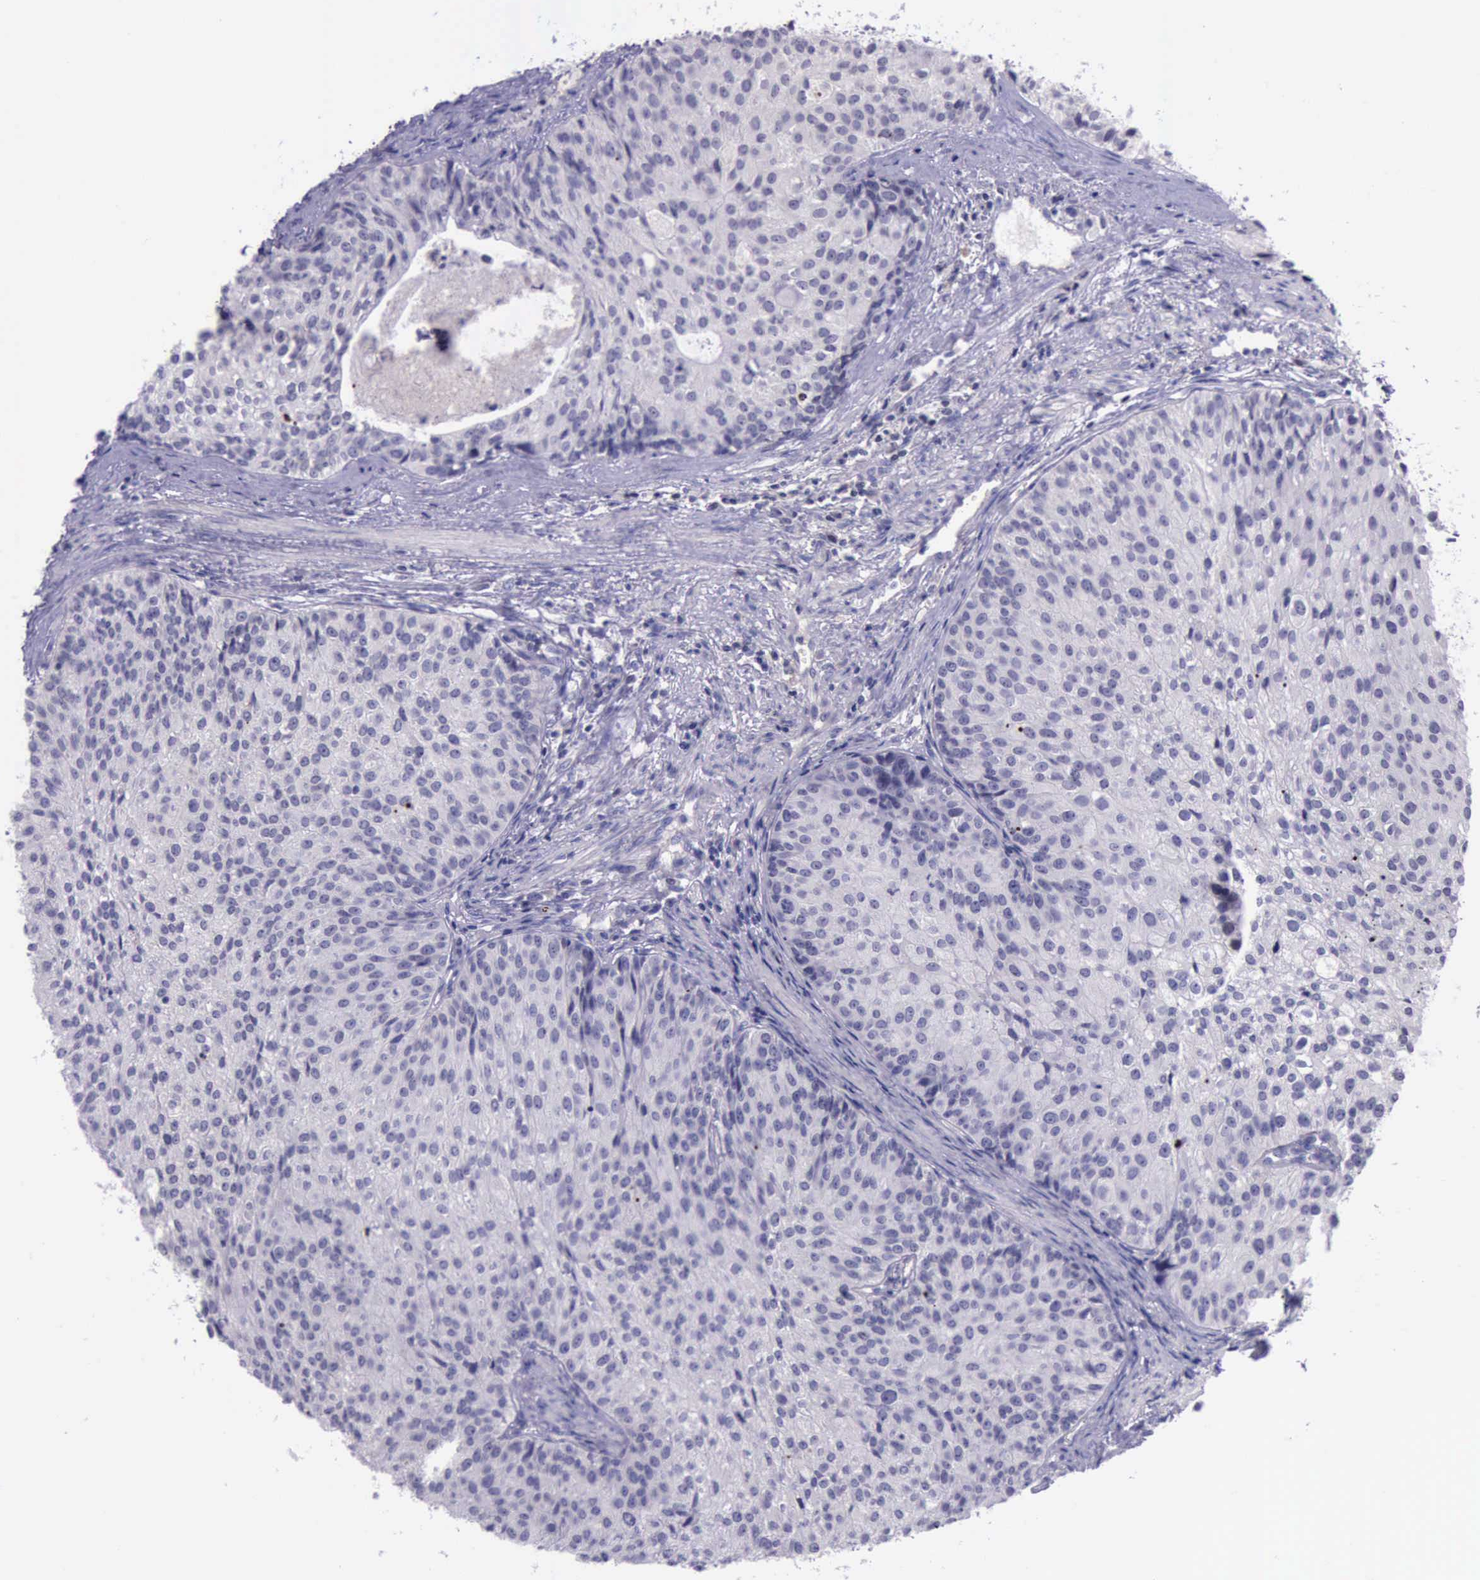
{"staining": {"intensity": "strong", "quantity": "<25%", "location": "nuclear"}, "tissue": "urothelial cancer", "cell_type": "Tumor cells", "image_type": "cancer", "snomed": [{"axis": "morphology", "description": "Urothelial carcinoma, Low grade"}, {"axis": "topography", "description": "Urinary bladder"}], "caption": "Tumor cells demonstrate medium levels of strong nuclear staining in approximately <25% of cells in urothelial cancer.", "gene": "PARP1", "patient": {"sex": "female", "age": 73}}